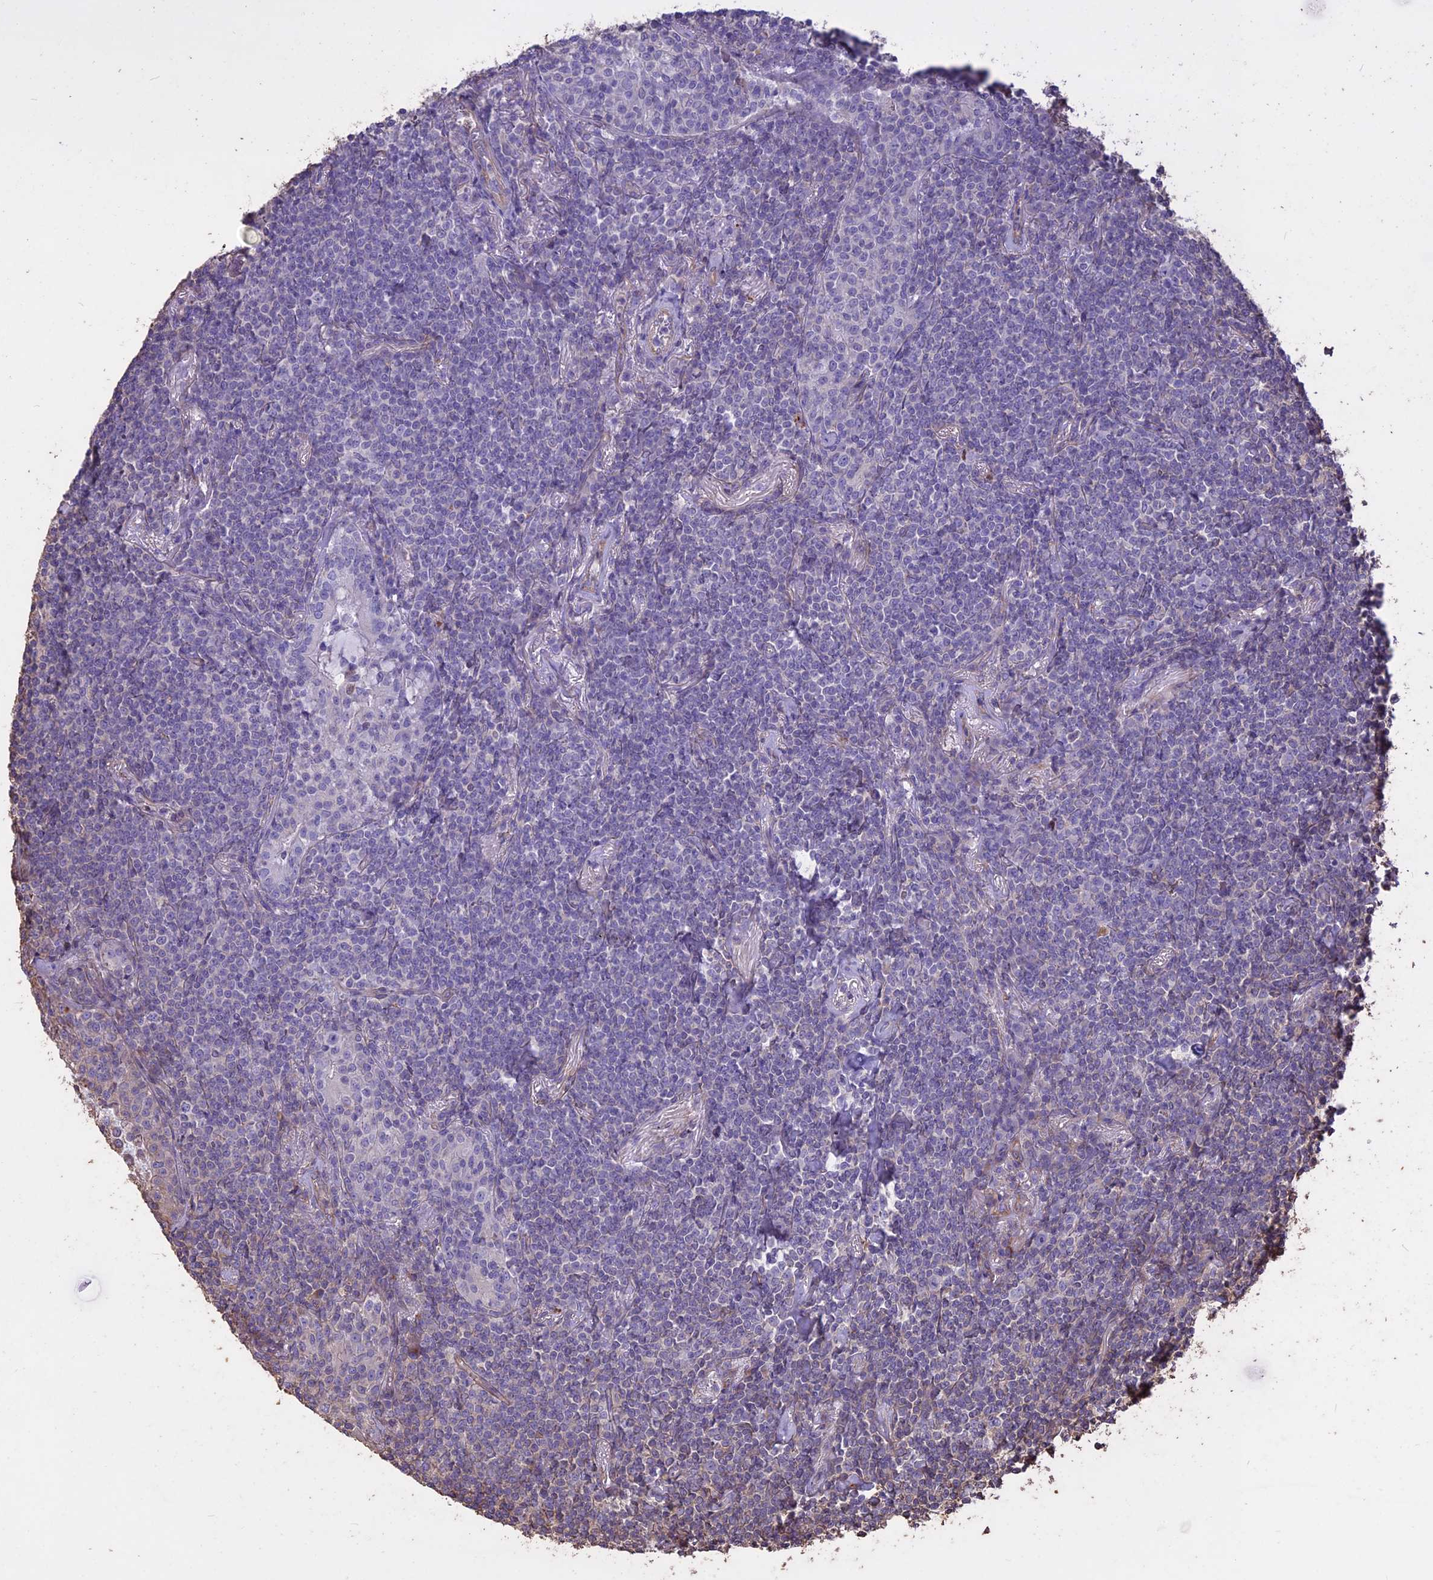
{"staining": {"intensity": "negative", "quantity": "none", "location": "none"}, "tissue": "lymphoma", "cell_type": "Tumor cells", "image_type": "cancer", "snomed": [{"axis": "morphology", "description": "Malignant lymphoma, non-Hodgkin's type, Low grade"}, {"axis": "topography", "description": "Lung"}], "caption": "There is no significant expression in tumor cells of lymphoma.", "gene": "CCDC148", "patient": {"sex": "female", "age": 71}}